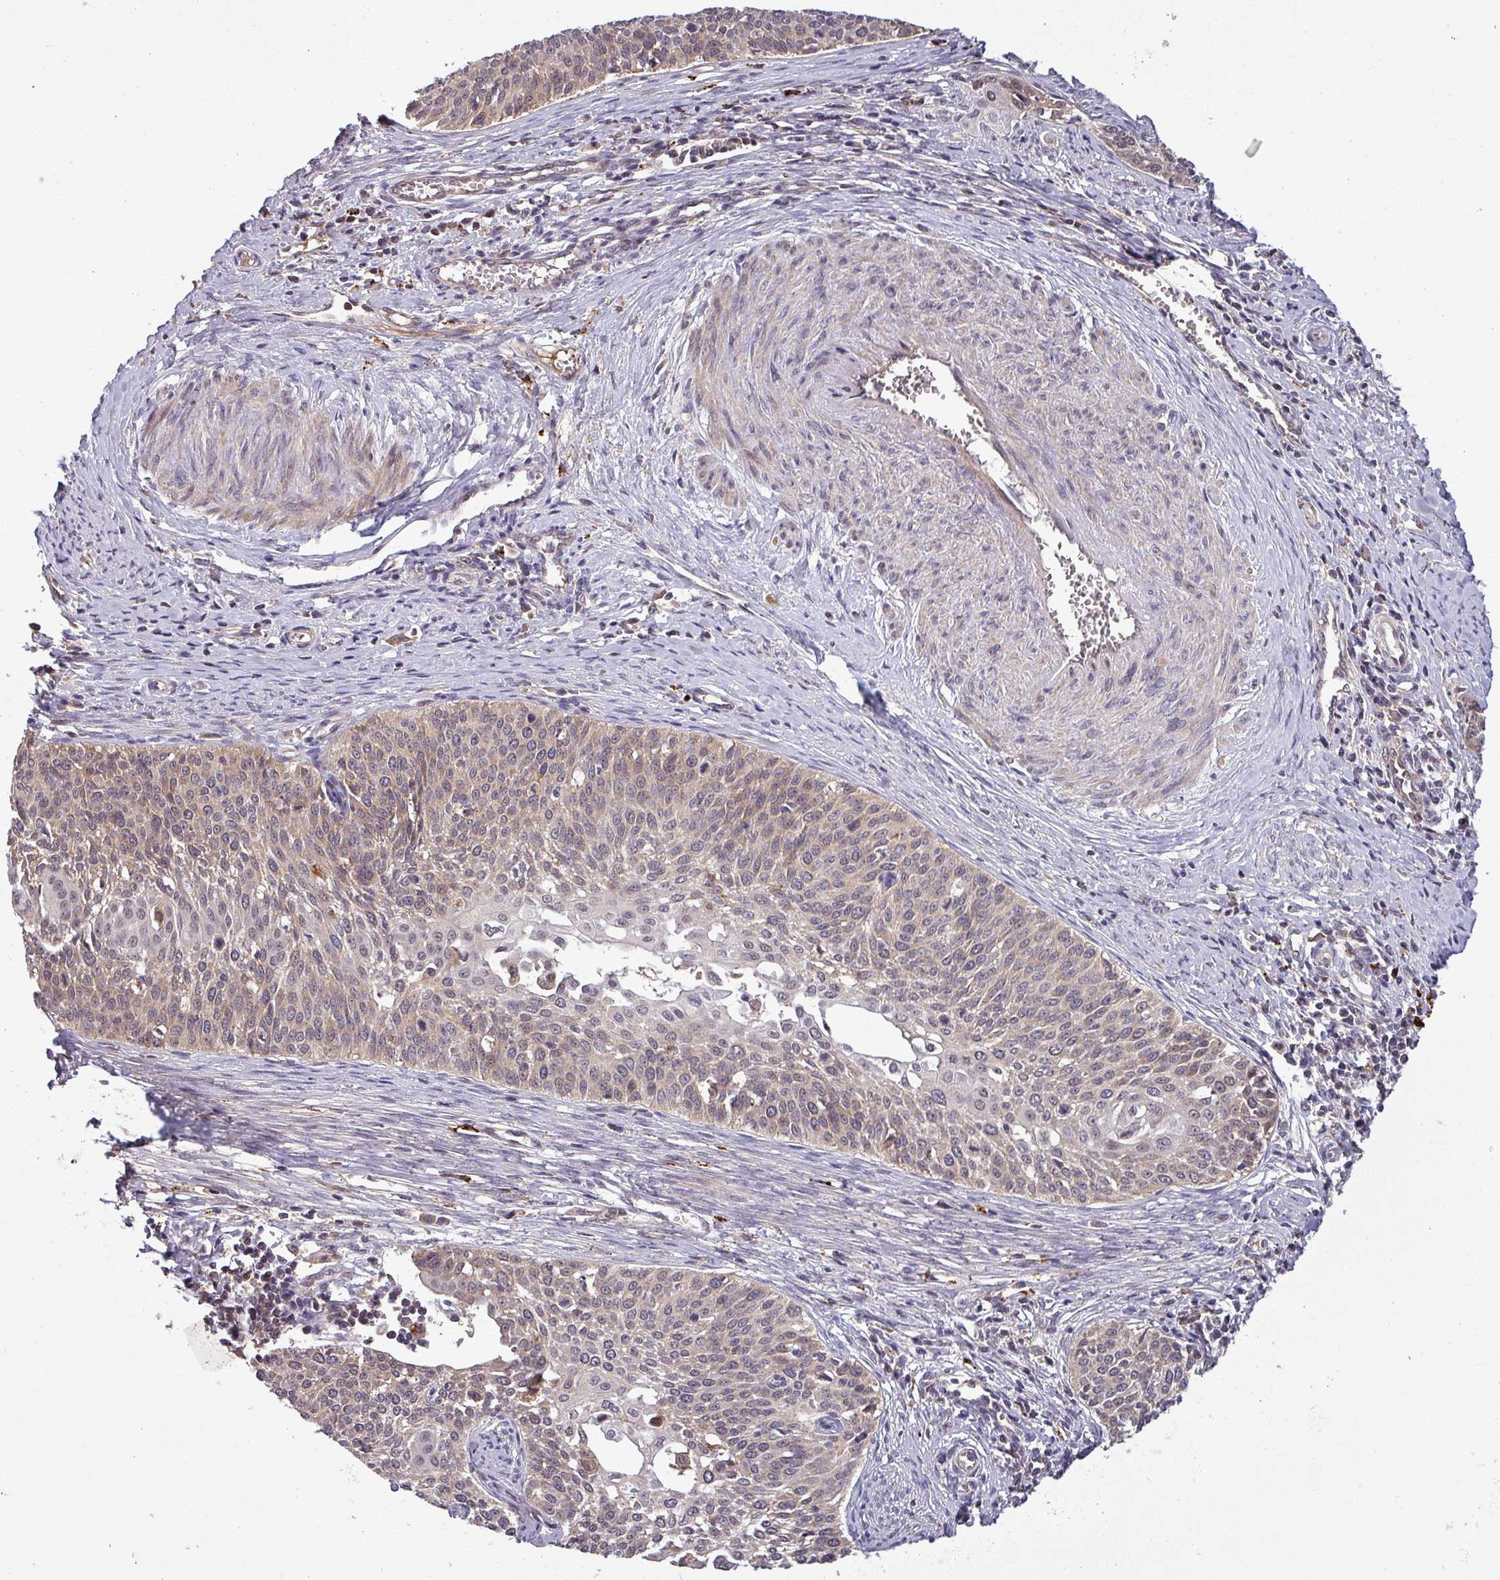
{"staining": {"intensity": "moderate", "quantity": "25%-75%", "location": "cytoplasmic/membranous,nuclear"}, "tissue": "cervical cancer", "cell_type": "Tumor cells", "image_type": "cancer", "snomed": [{"axis": "morphology", "description": "Squamous cell carcinoma, NOS"}, {"axis": "topography", "description": "Cervix"}], "caption": "Tumor cells exhibit moderate cytoplasmic/membranous and nuclear positivity in approximately 25%-75% of cells in cervical cancer.", "gene": "PUS1", "patient": {"sex": "female", "age": 44}}